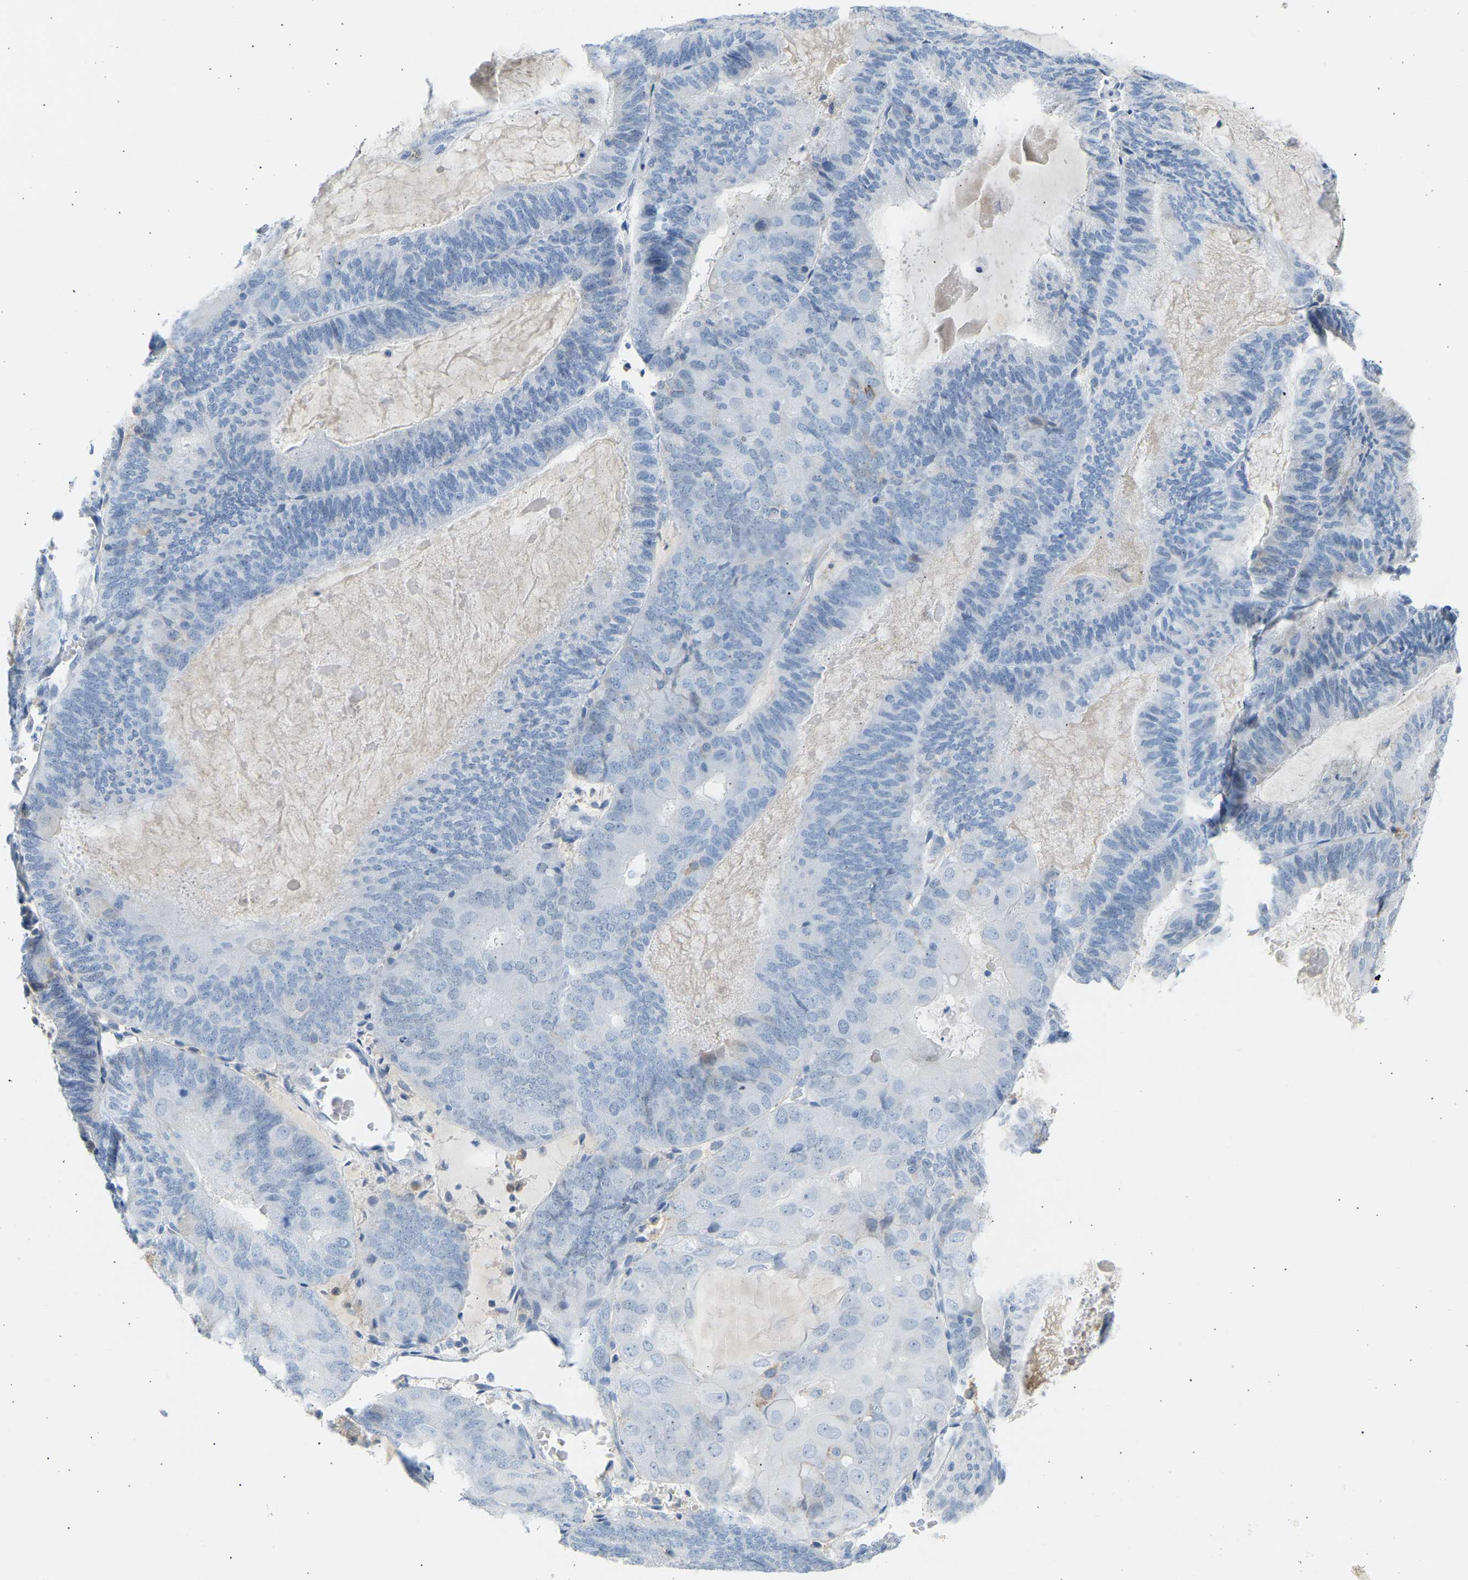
{"staining": {"intensity": "negative", "quantity": "none", "location": "none"}, "tissue": "endometrial cancer", "cell_type": "Tumor cells", "image_type": "cancer", "snomed": [{"axis": "morphology", "description": "Adenocarcinoma, NOS"}, {"axis": "topography", "description": "Endometrium"}], "caption": "Endometrial adenocarcinoma was stained to show a protein in brown. There is no significant expression in tumor cells.", "gene": "GNAS", "patient": {"sex": "female", "age": 81}}